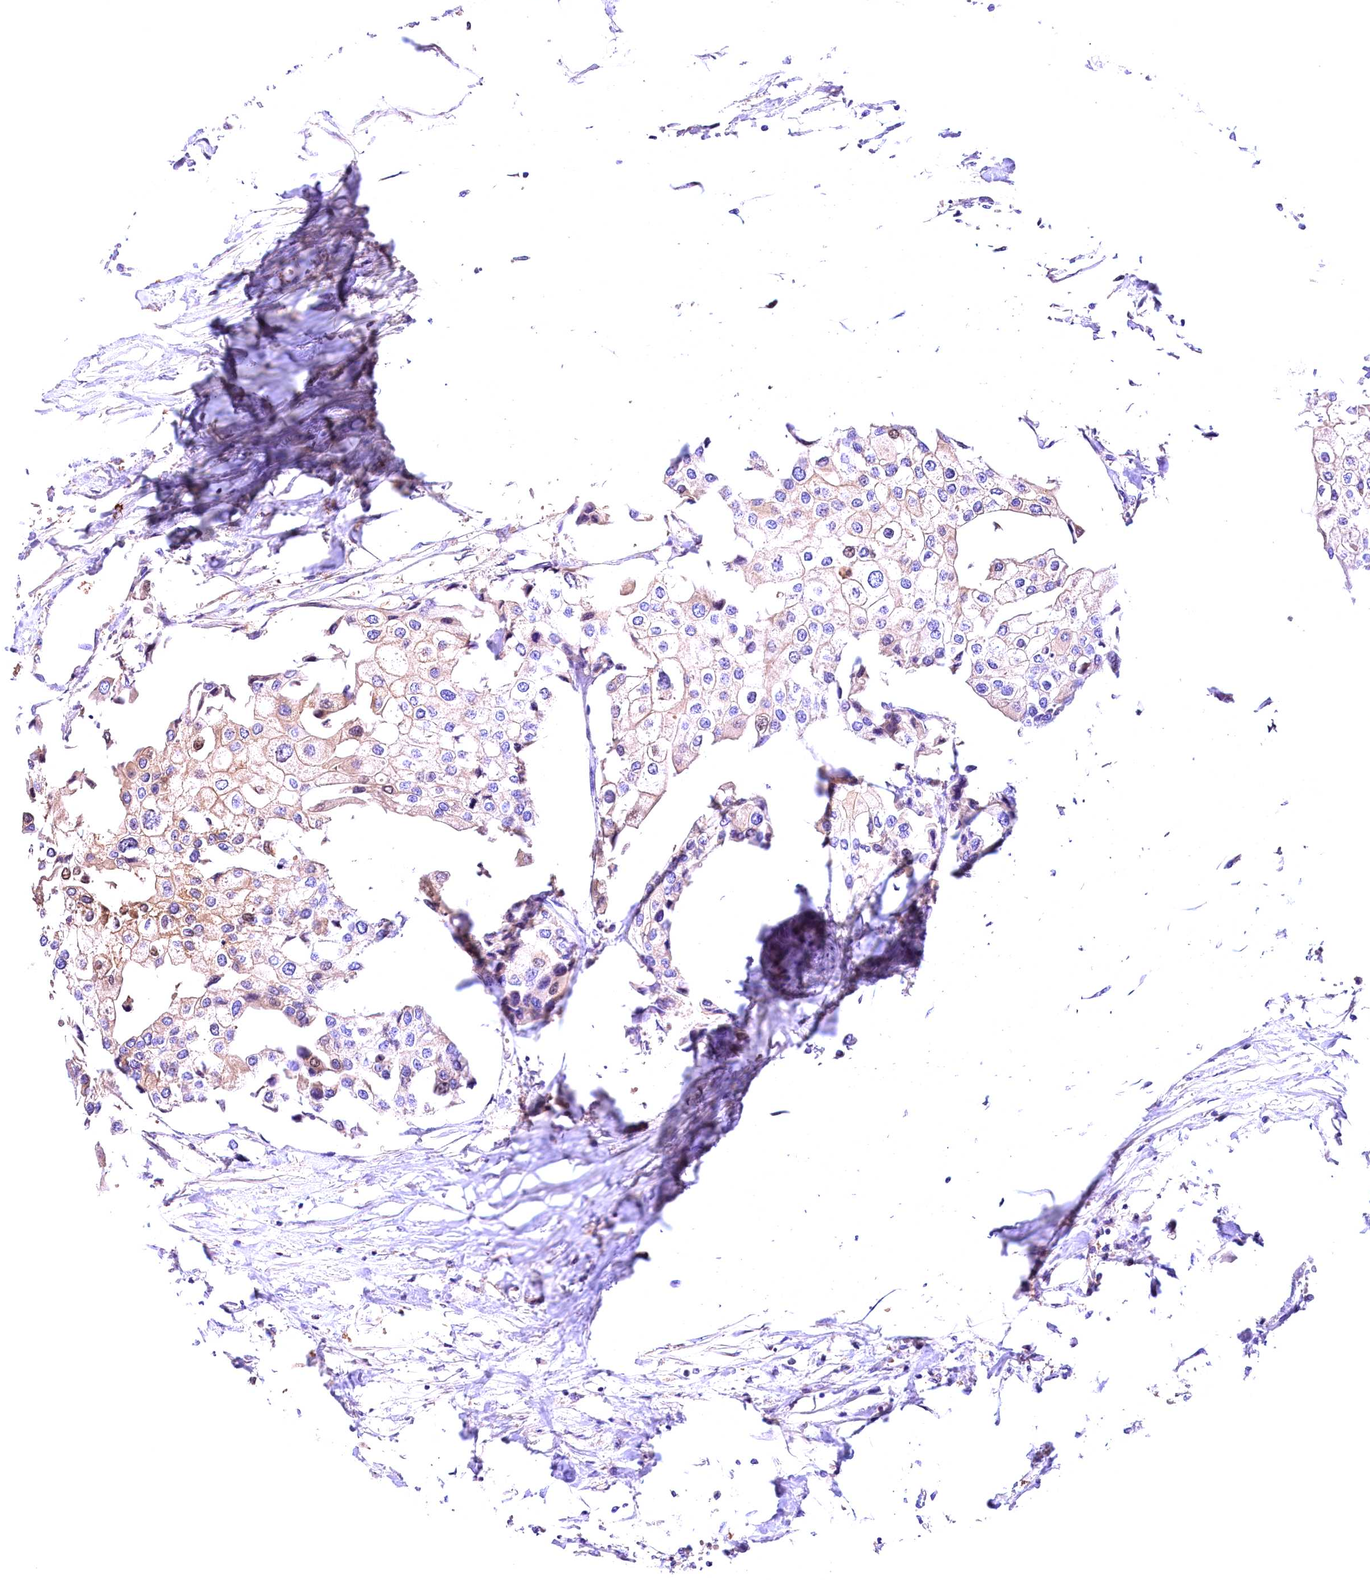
{"staining": {"intensity": "weak", "quantity": "<25%", "location": "cytoplasmic/membranous"}, "tissue": "urothelial cancer", "cell_type": "Tumor cells", "image_type": "cancer", "snomed": [{"axis": "morphology", "description": "Urothelial carcinoma, High grade"}, {"axis": "topography", "description": "Urinary bladder"}], "caption": "Human urothelial cancer stained for a protein using IHC demonstrates no positivity in tumor cells.", "gene": "ARMC6", "patient": {"sex": "male", "age": 64}}